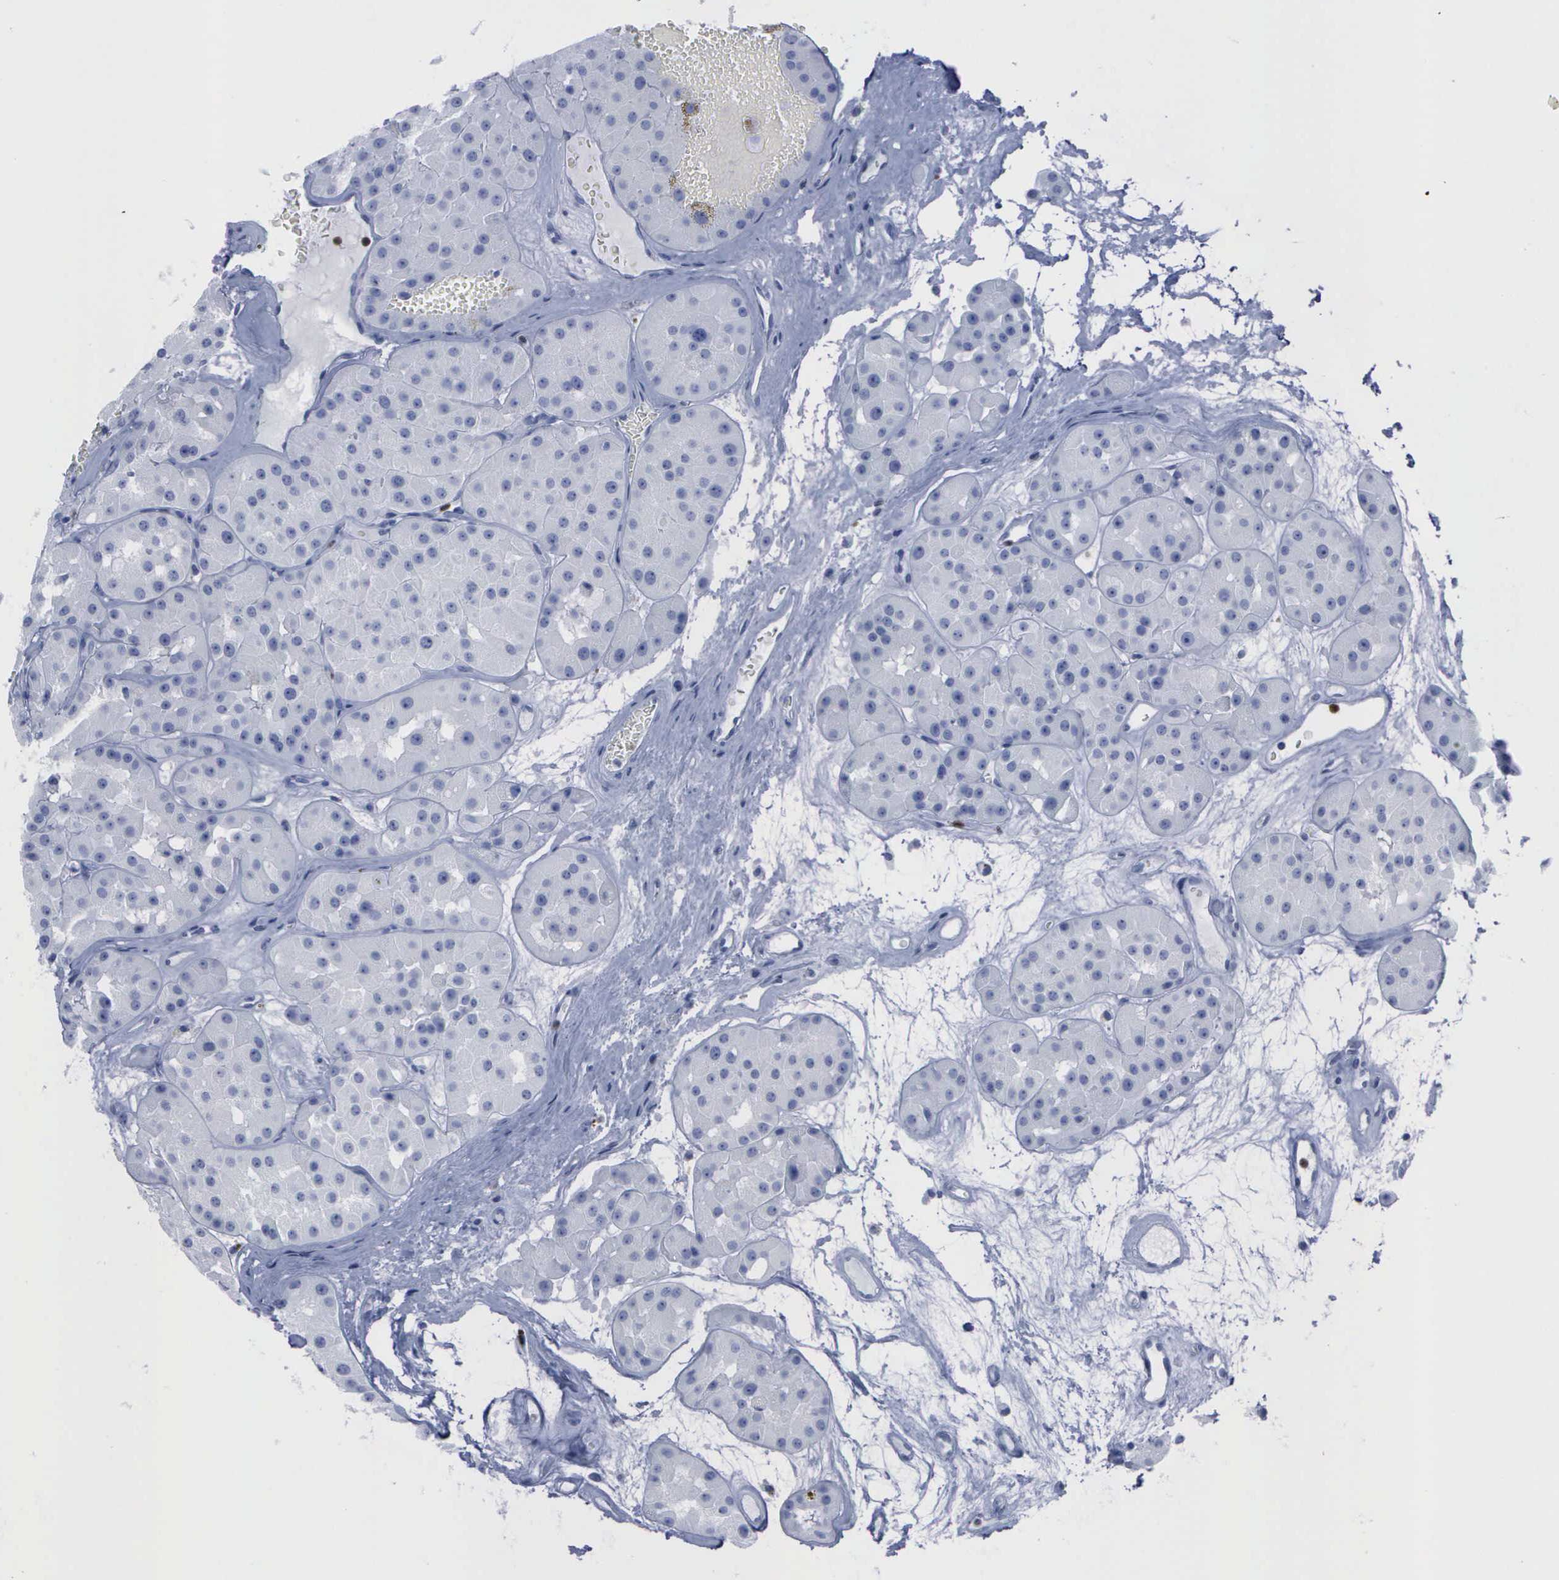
{"staining": {"intensity": "negative", "quantity": "none", "location": "none"}, "tissue": "renal cancer", "cell_type": "Tumor cells", "image_type": "cancer", "snomed": [{"axis": "morphology", "description": "Adenocarcinoma, uncertain malignant potential"}, {"axis": "topography", "description": "Kidney"}], "caption": "Renal cancer was stained to show a protein in brown. There is no significant expression in tumor cells. (Stains: DAB IHC with hematoxylin counter stain, Microscopy: brightfield microscopy at high magnification).", "gene": "CSTA", "patient": {"sex": "male", "age": 63}}